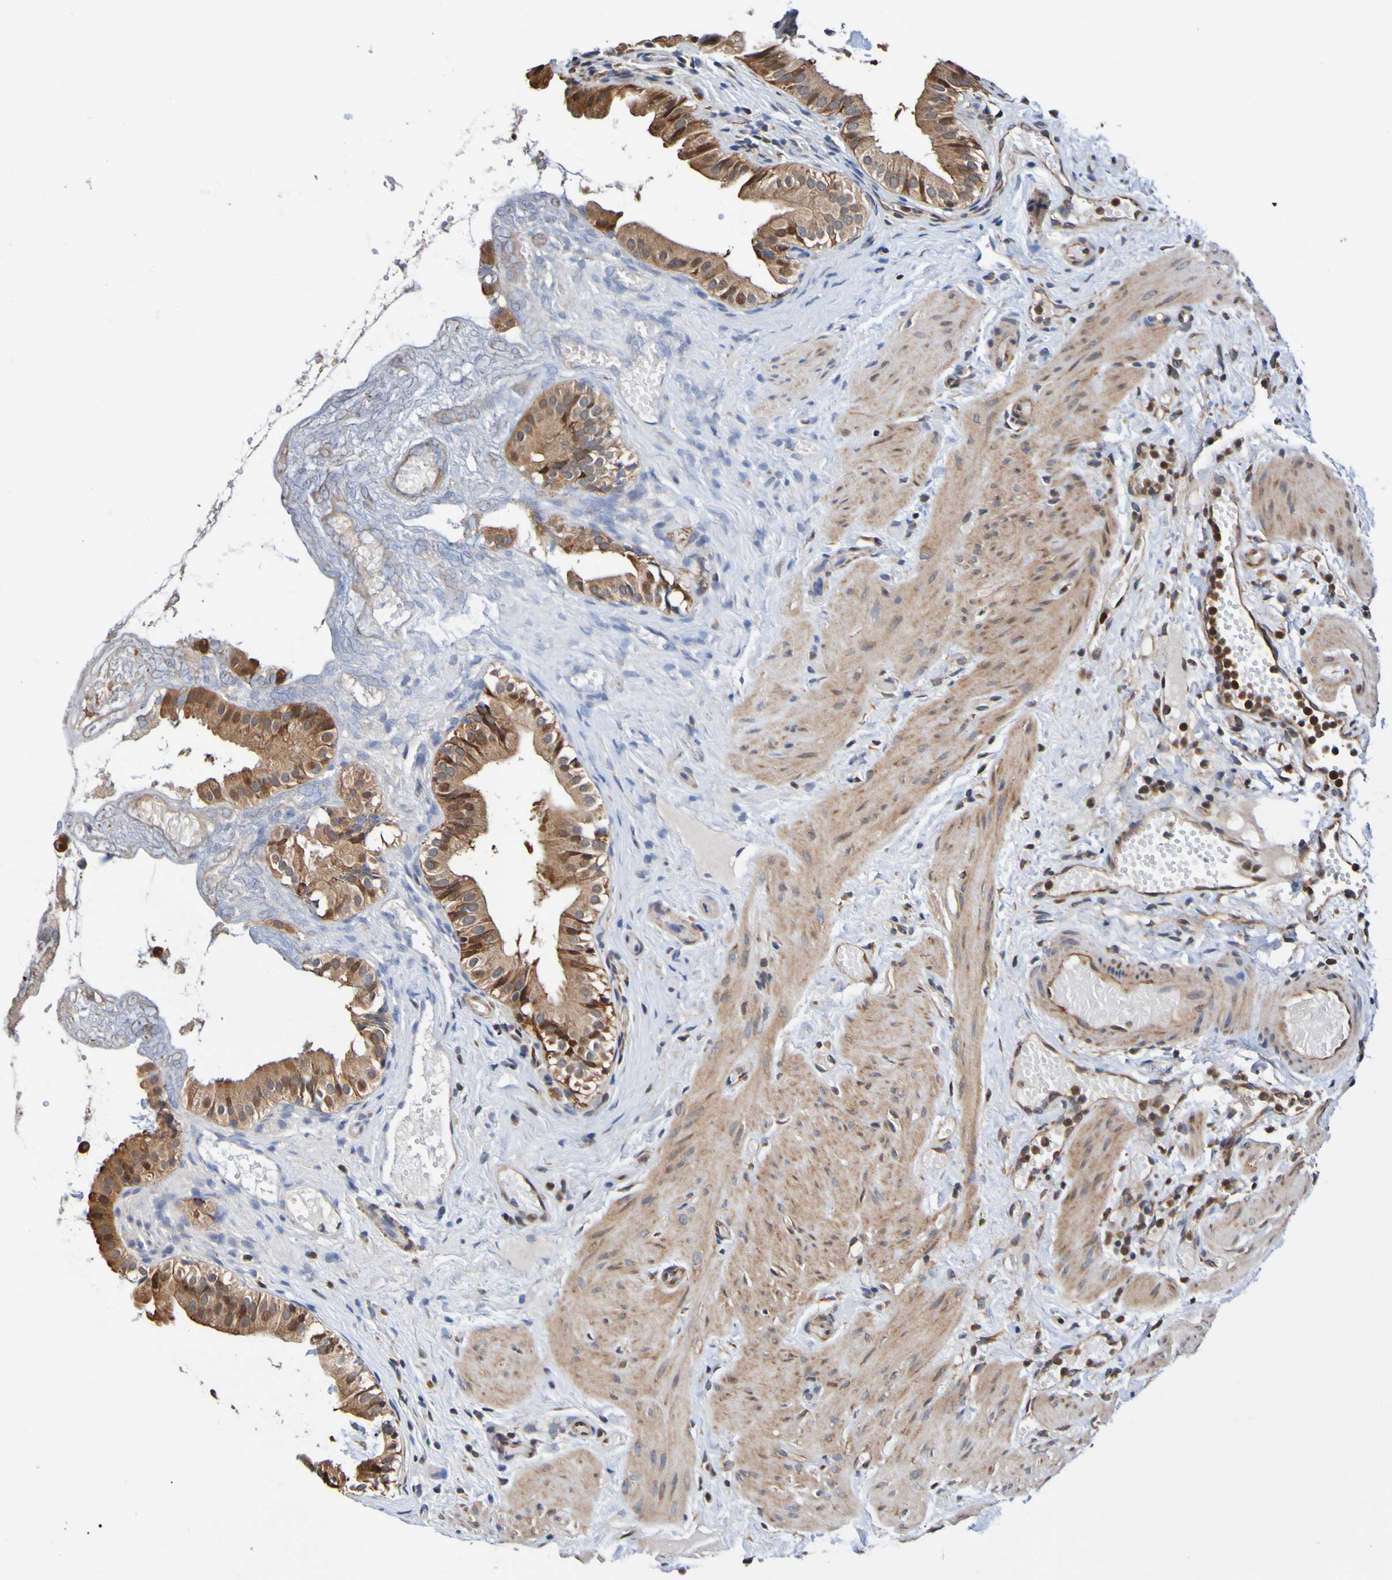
{"staining": {"intensity": "strong", "quantity": ">75%", "location": "cytoplasmic/membranous"}, "tissue": "gallbladder", "cell_type": "Glandular cells", "image_type": "normal", "snomed": [{"axis": "morphology", "description": "Normal tissue, NOS"}, {"axis": "topography", "description": "Gallbladder"}], "caption": "High-power microscopy captured an IHC image of unremarkable gallbladder, revealing strong cytoplasmic/membranous expression in about >75% of glandular cells. (IHC, brightfield microscopy, high magnification).", "gene": "AXIN1", "patient": {"sex": "female", "age": 26}}